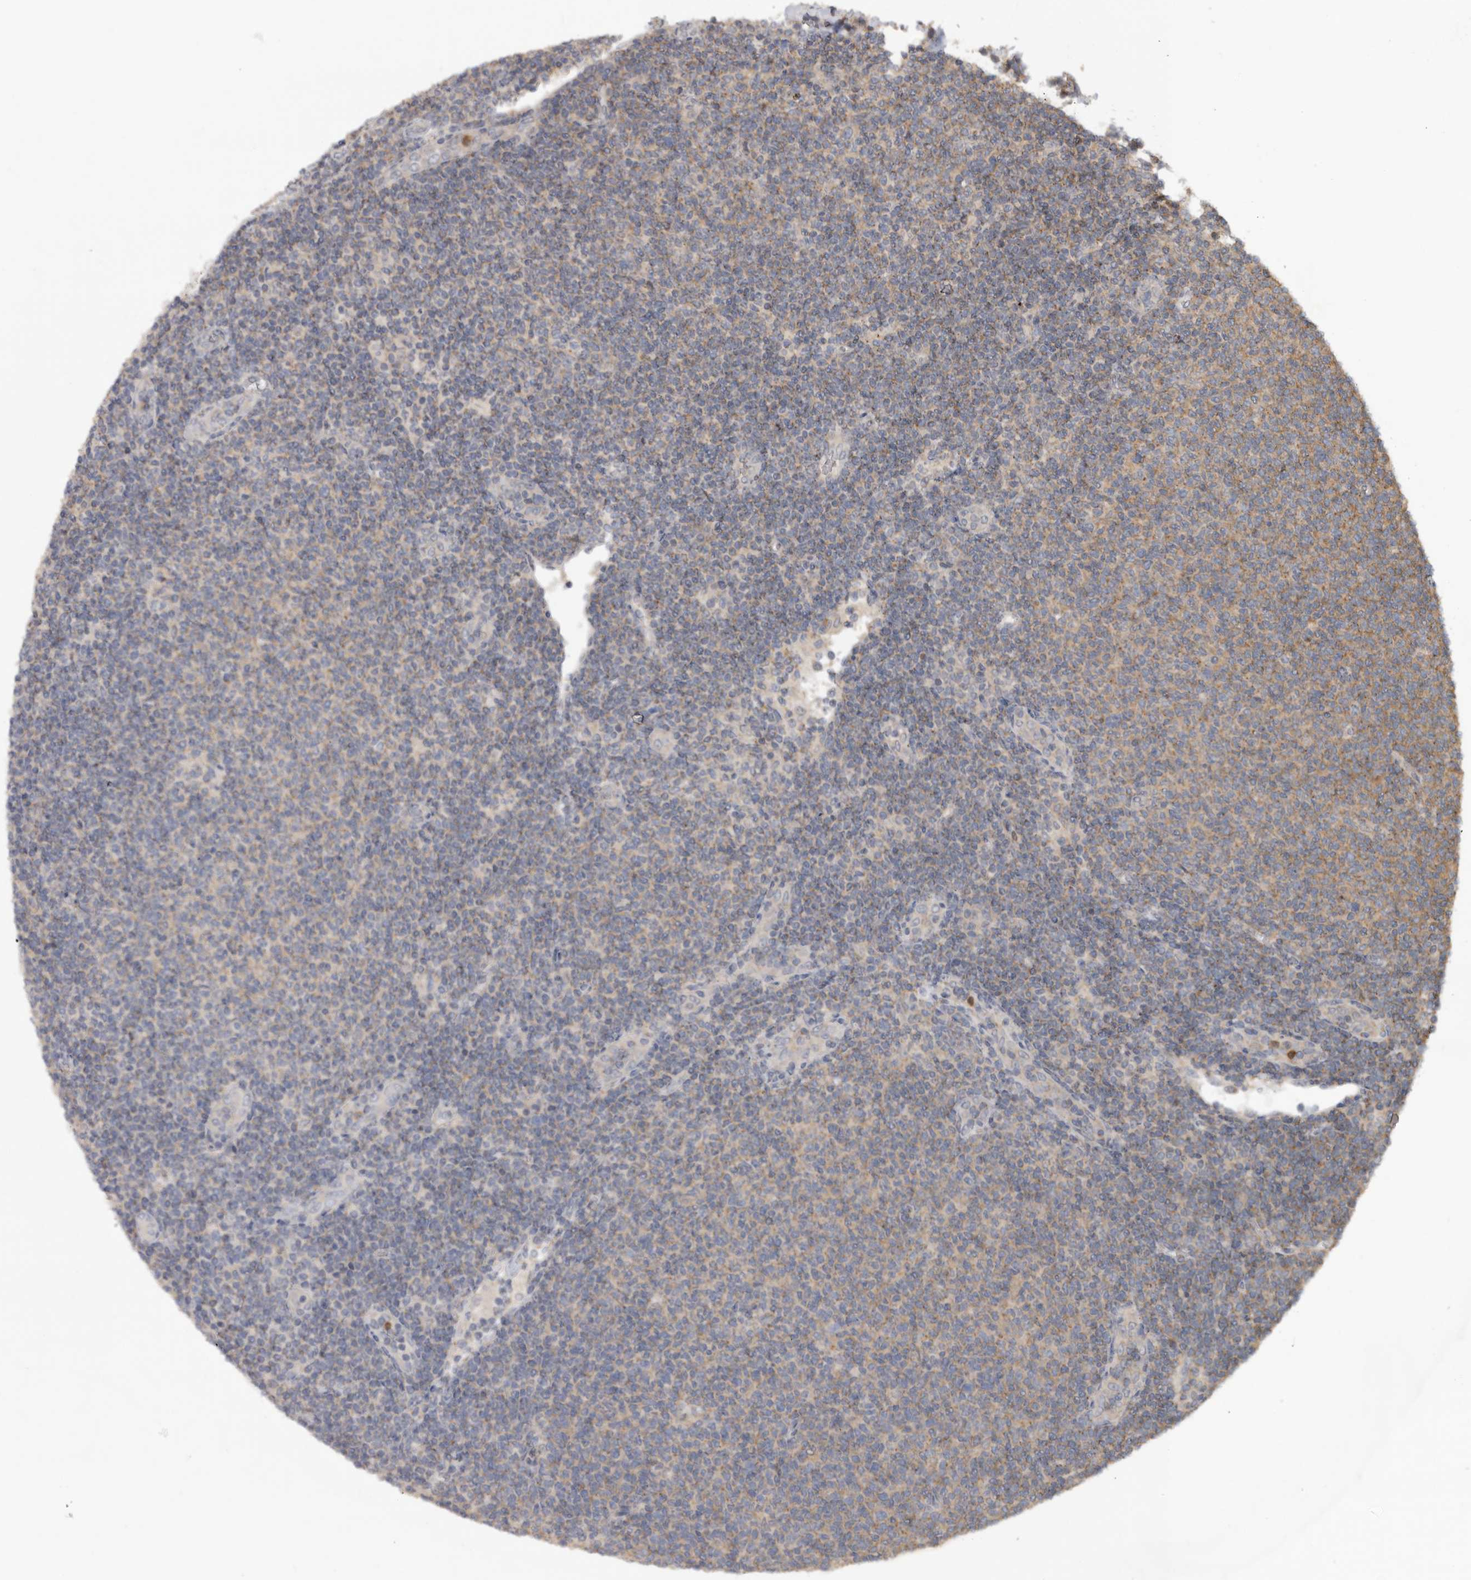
{"staining": {"intensity": "weak", "quantity": "25%-75%", "location": "cytoplasmic/membranous"}, "tissue": "lymphoma", "cell_type": "Tumor cells", "image_type": "cancer", "snomed": [{"axis": "morphology", "description": "Malignant lymphoma, non-Hodgkin's type, Low grade"}, {"axis": "topography", "description": "Lymph node"}], "caption": "Tumor cells exhibit low levels of weak cytoplasmic/membranous expression in approximately 25%-75% of cells in human malignant lymphoma, non-Hodgkin's type (low-grade). The staining is performed using DAB brown chromogen to label protein expression. The nuclei are counter-stained blue using hematoxylin.", "gene": "KLK5", "patient": {"sex": "male", "age": 66}}